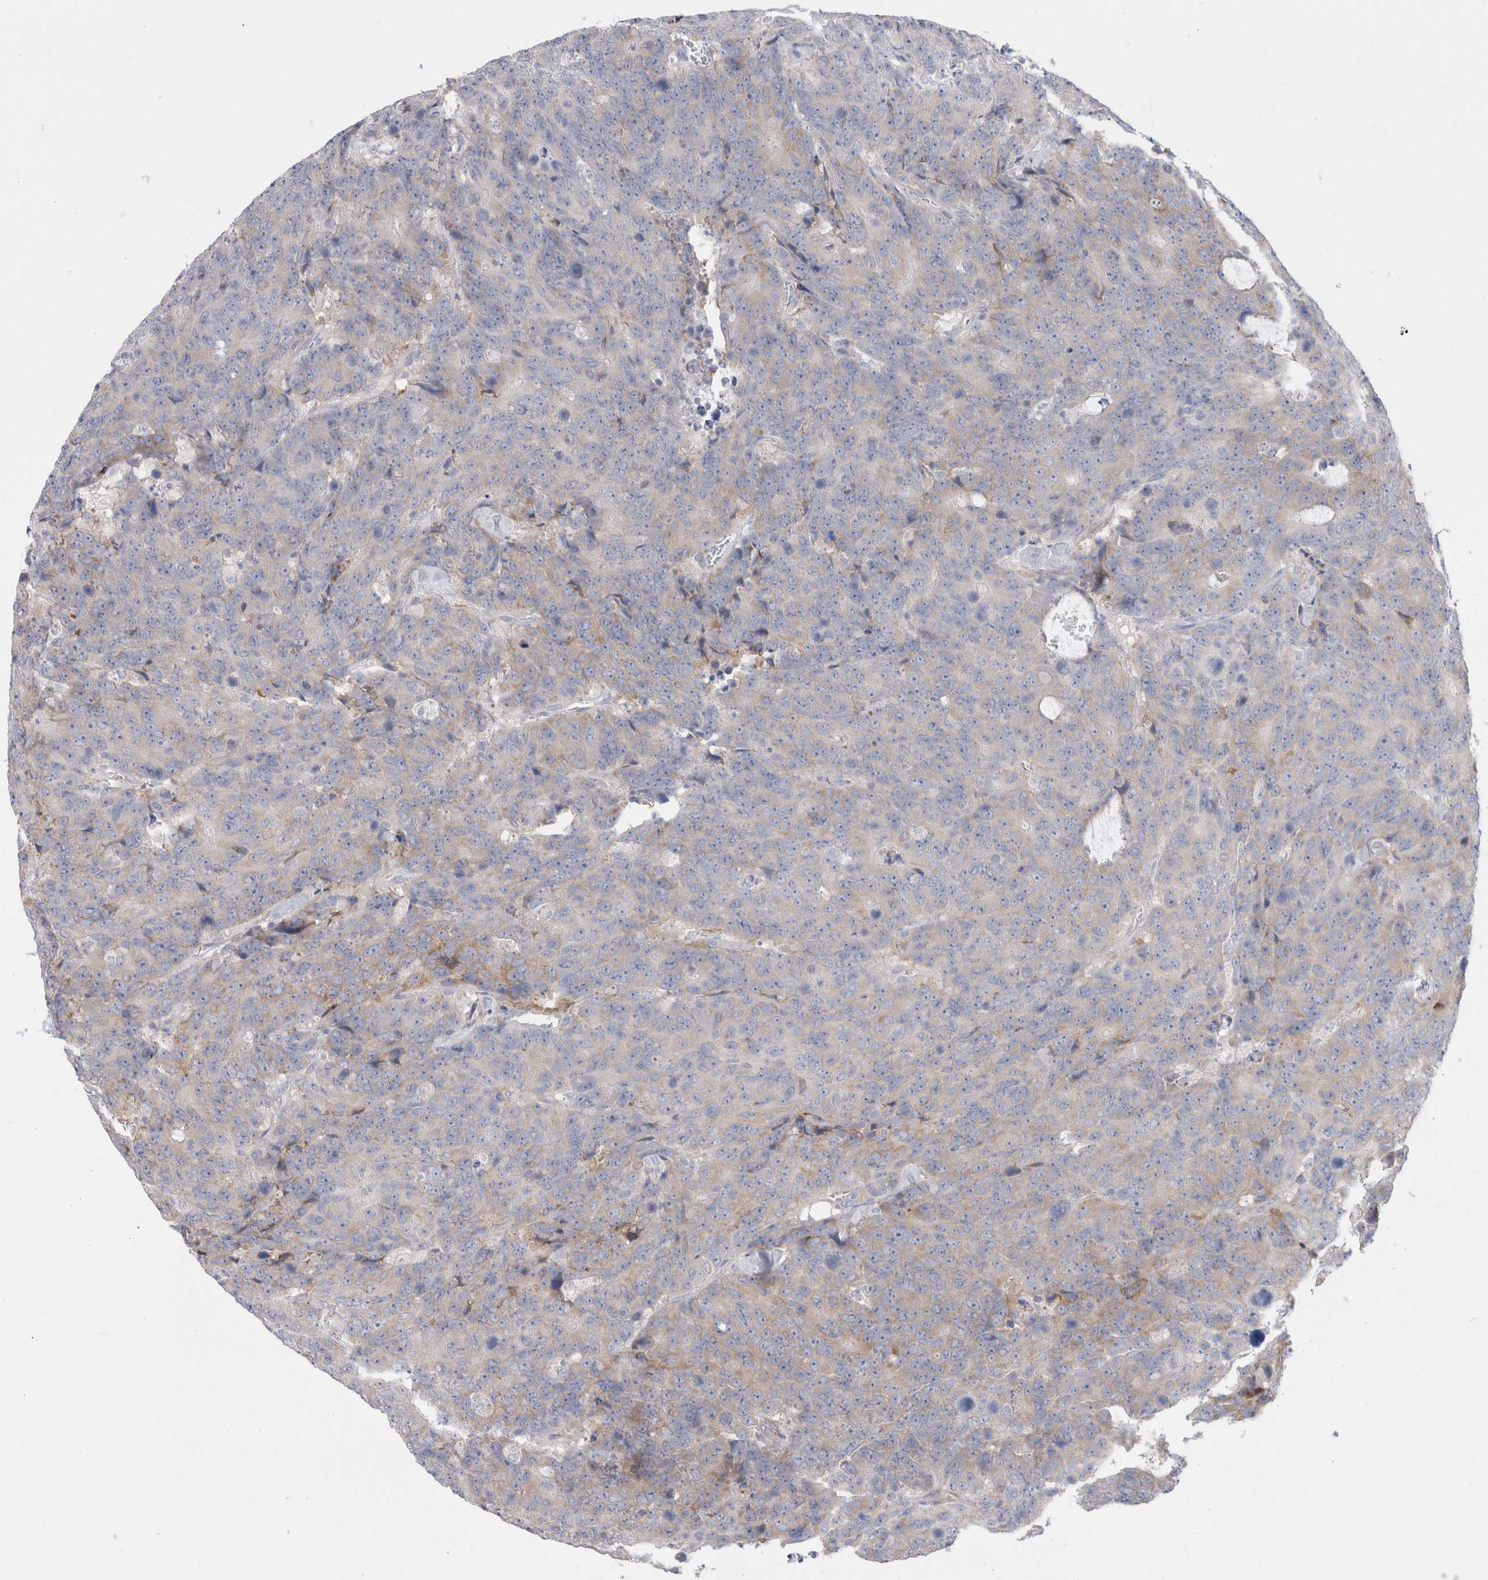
{"staining": {"intensity": "weak", "quantity": "<25%", "location": "cytoplasmic/membranous"}, "tissue": "colorectal cancer", "cell_type": "Tumor cells", "image_type": "cancer", "snomed": [{"axis": "morphology", "description": "Adenocarcinoma, NOS"}, {"axis": "topography", "description": "Colon"}], "caption": "Micrograph shows no significant protein expression in tumor cells of colorectal cancer (adenocarcinoma). Brightfield microscopy of IHC stained with DAB (brown) and hematoxylin (blue), captured at high magnification.", "gene": "ZNF23", "patient": {"sex": "female", "age": 86}}